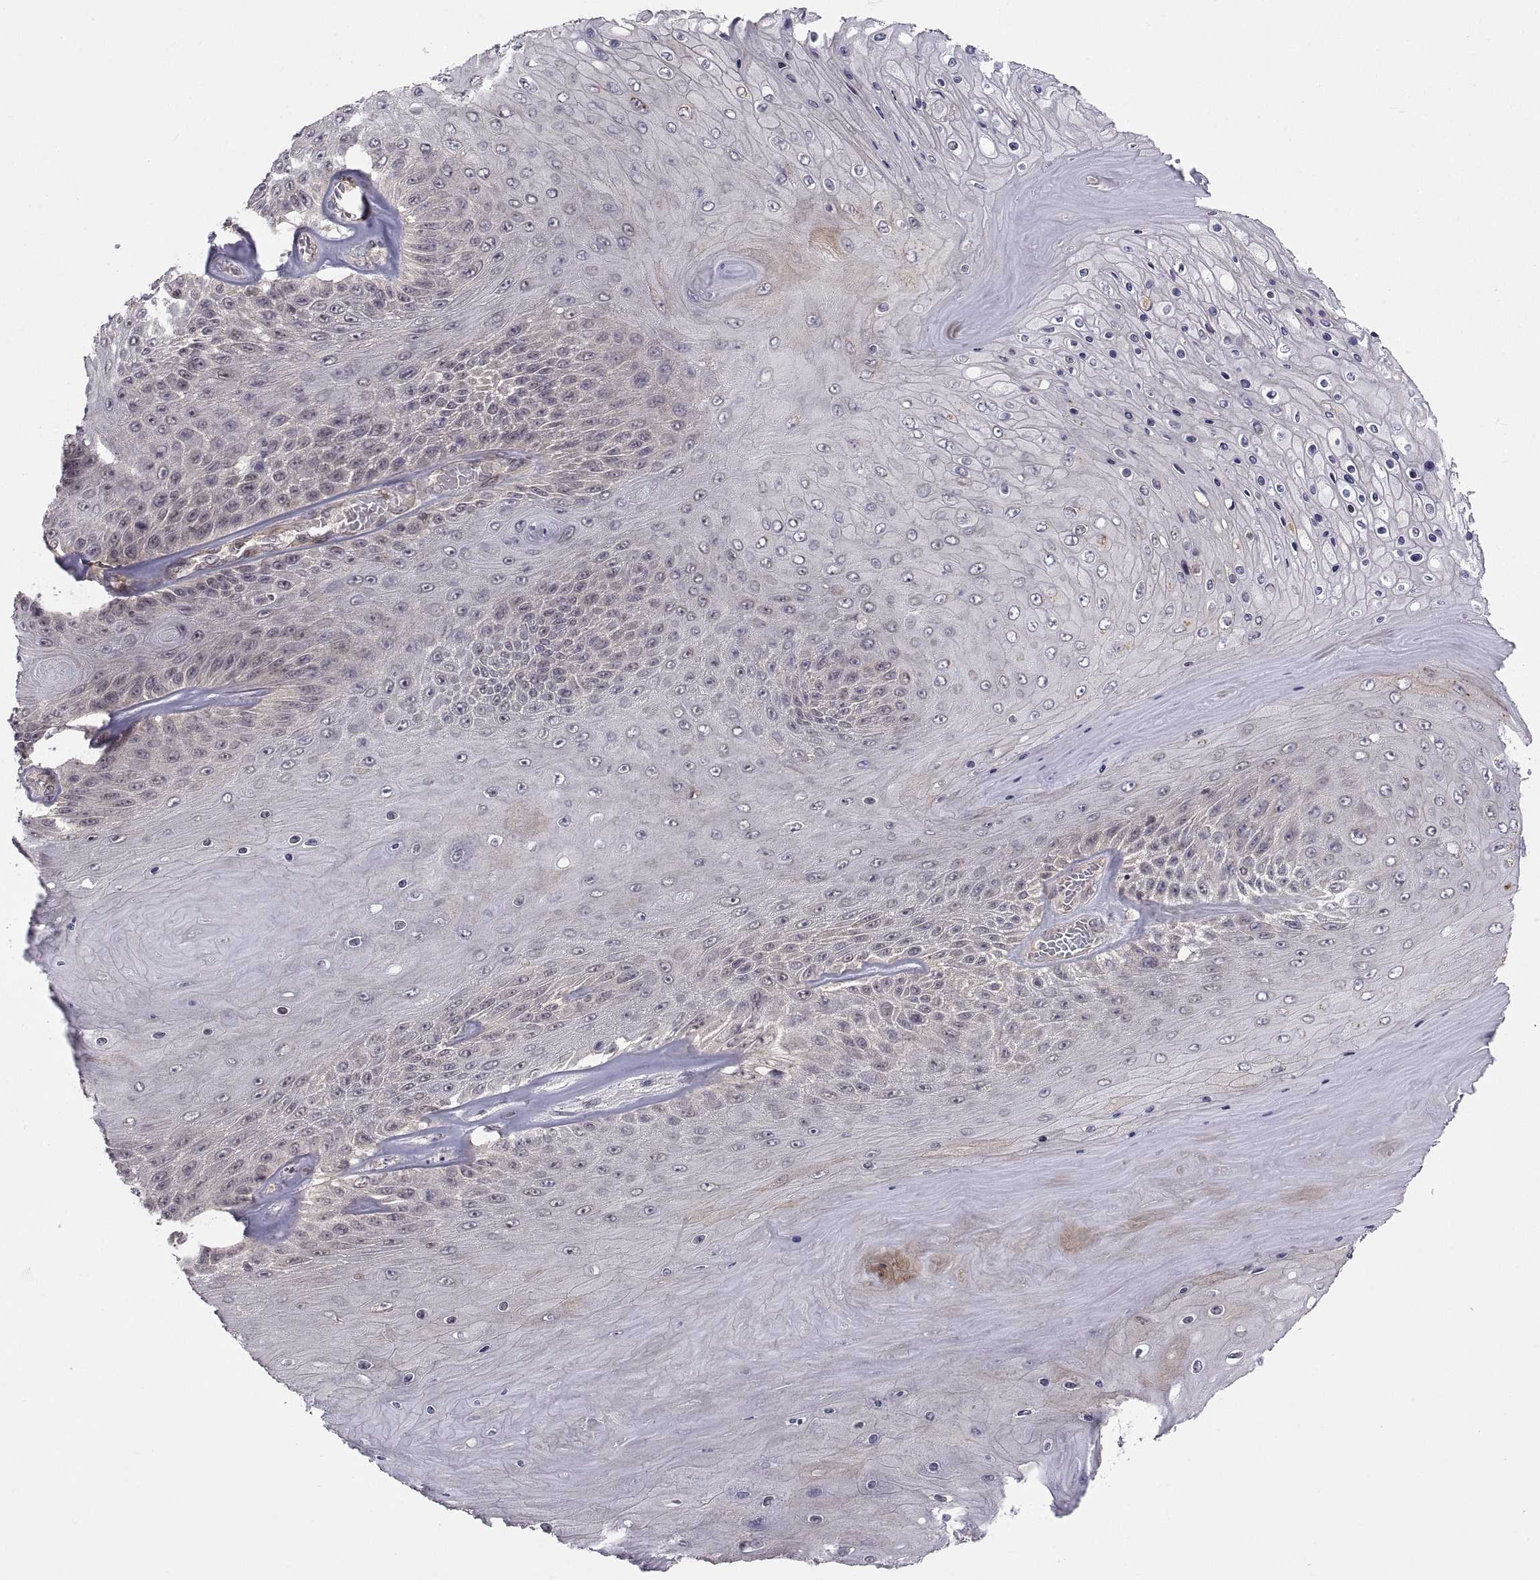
{"staining": {"intensity": "weak", "quantity": "<25%", "location": "cytoplasmic/membranous"}, "tissue": "skin cancer", "cell_type": "Tumor cells", "image_type": "cancer", "snomed": [{"axis": "morphology", "description": "Squamous cell carcinoma, NOS"}, {"axis": "topography", "description": "Skin"}], "caption": "The image reveals no significant staining in tumor cells of skin cancer.", "gene": "ABL2", "patient": {"sex": "male", "age": 62}}